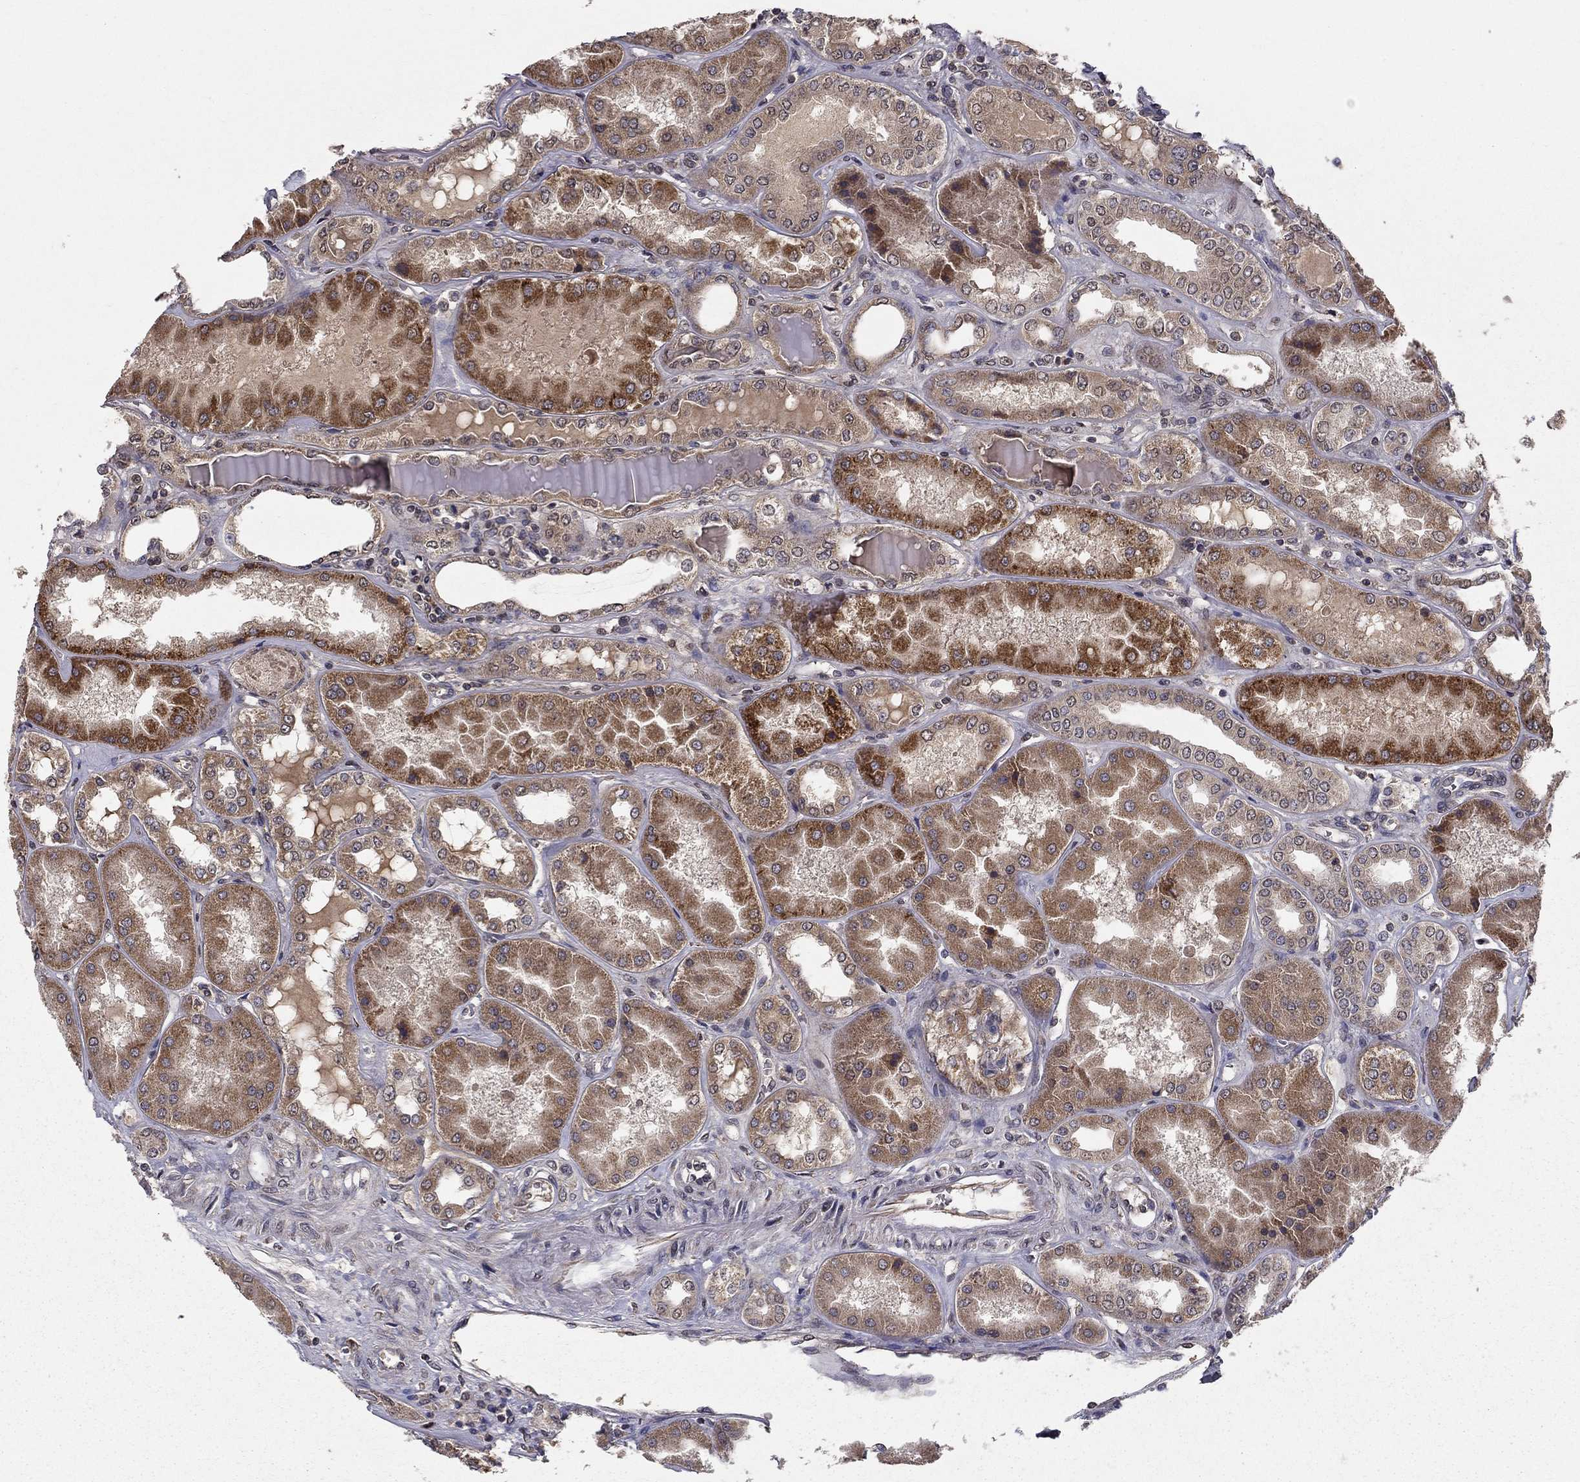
{"staining": {"intensity": "moderate", "quantity": "25%-75%", "location": "cytoplasmic/membranous"}, "tissue": "kidney", "cell_type": "Cells in glomeruli", "image_type": "normal", "snomed": [{"axis": "morphology", "description": "Normal tissue, NOS"}, {"axis": "topography", "description": "Kidney"}], "caption": "Kidney stained with DAB (3,3'-diaminobenzidine) immunohistochemistry (IHC) demonstrates medium levels of moderate cytoplasmic/membranous expression in about 25%-75% of cells in glomeruli.", "gene": "SLC2A13", "patient": {"sex": "female", "age": 56}}